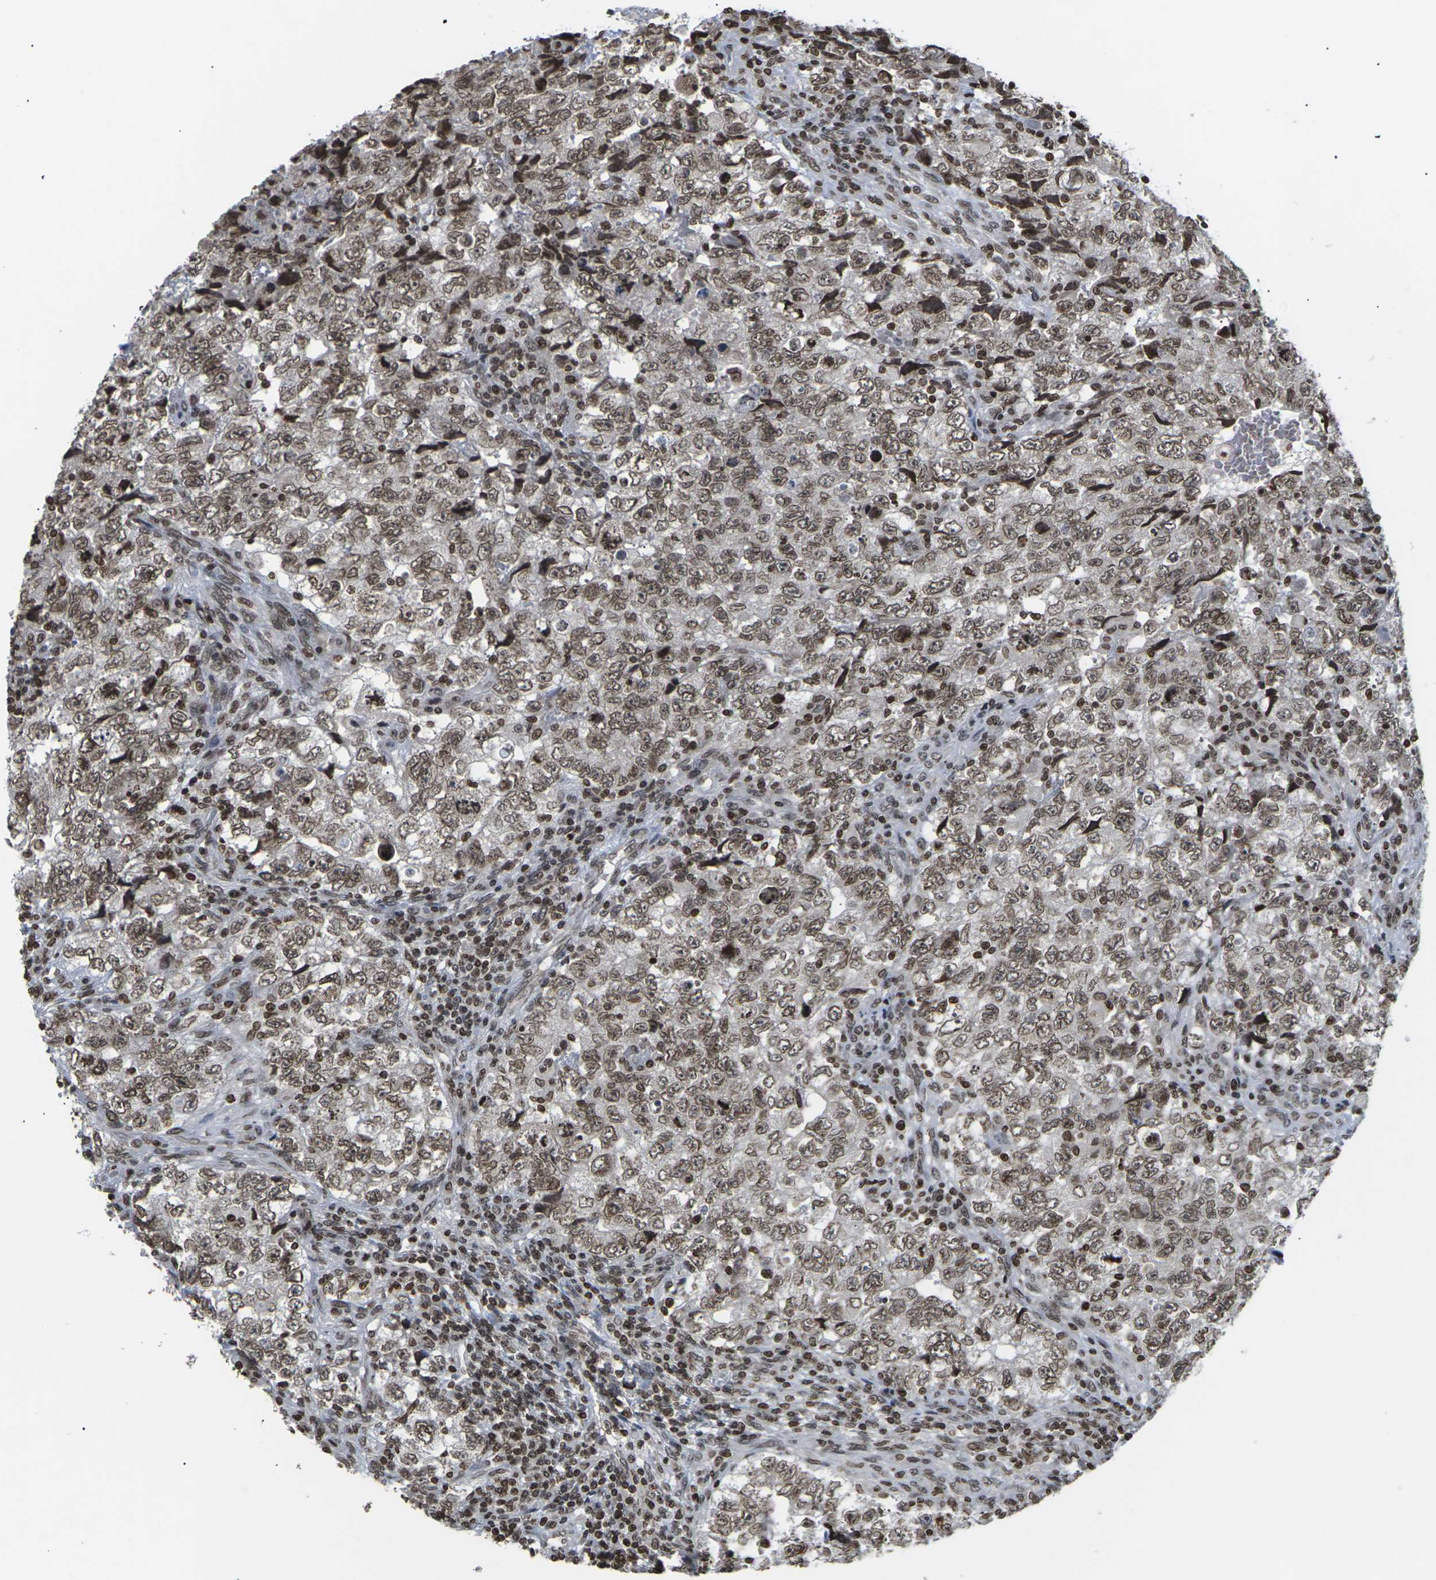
{"staining": {"intensity": "moderate", "quantity": ">75%", "location": "nuclear"}, "tissue": "testis cancer", "cell_type": "Tumor cells", "image_type": "cancer", "snomed": [{"axis": "morphology", "description": "Carcinoma, Embryonal, NOS"}, {"axis": "topography", "description": "Testis"}], "caption": "High-power microscopy captured an IHC photomicrograph of testis embryonal carcinoma, revealing moderate nuclear staining in approximately >75% of tumor cells.", "gene": "ETV5", "patient": {"sex": "male", "age": 36}}